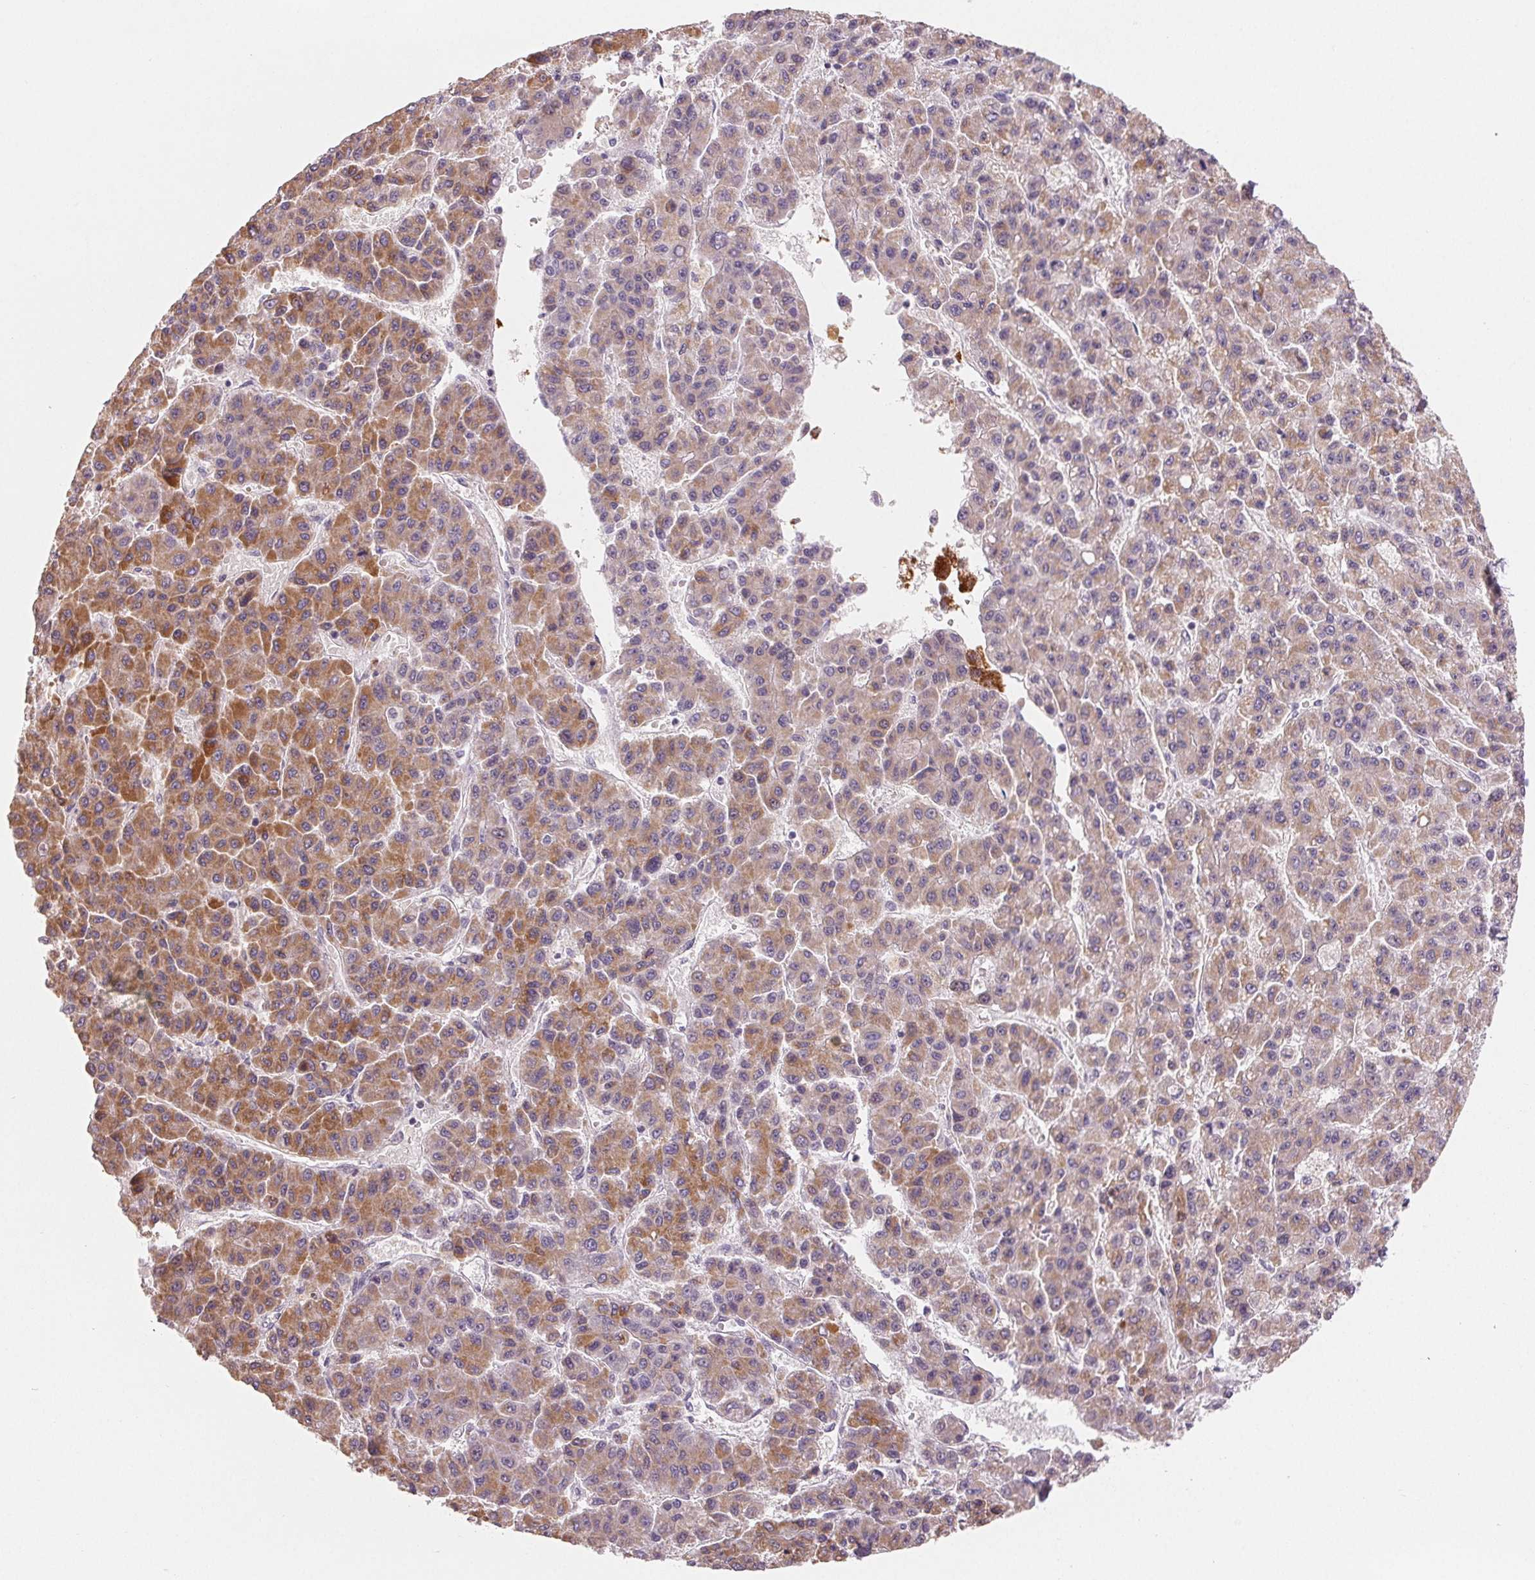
{"staining": {"intensity": "moderate", "quantity": "25%-75%", "location": "cytoplasmic/membranous"}, "tissue": "liver cancer", "cell_type": "Tumor cells", "image_type": "cancer", "snomed": [{"axis": "morphology", "description": "Carcinoma, Hepatocellular, NOS"}, {"axis": "topography", "description": "Liver"}], "caption": "Immunohistochemistry image of neoplastic tissue: liver cancer (hepatocellular carcinoma) stained using immunohistochemistry (IHC) exhibits medium levels of moderate protein expression localized specifically in the cytoplasmic/membranous of tumor cells, appearing as a cytoplasmic/membranous brown color.", "gene": "HINT2", "patient": {"sex": "male", "age": 70}}